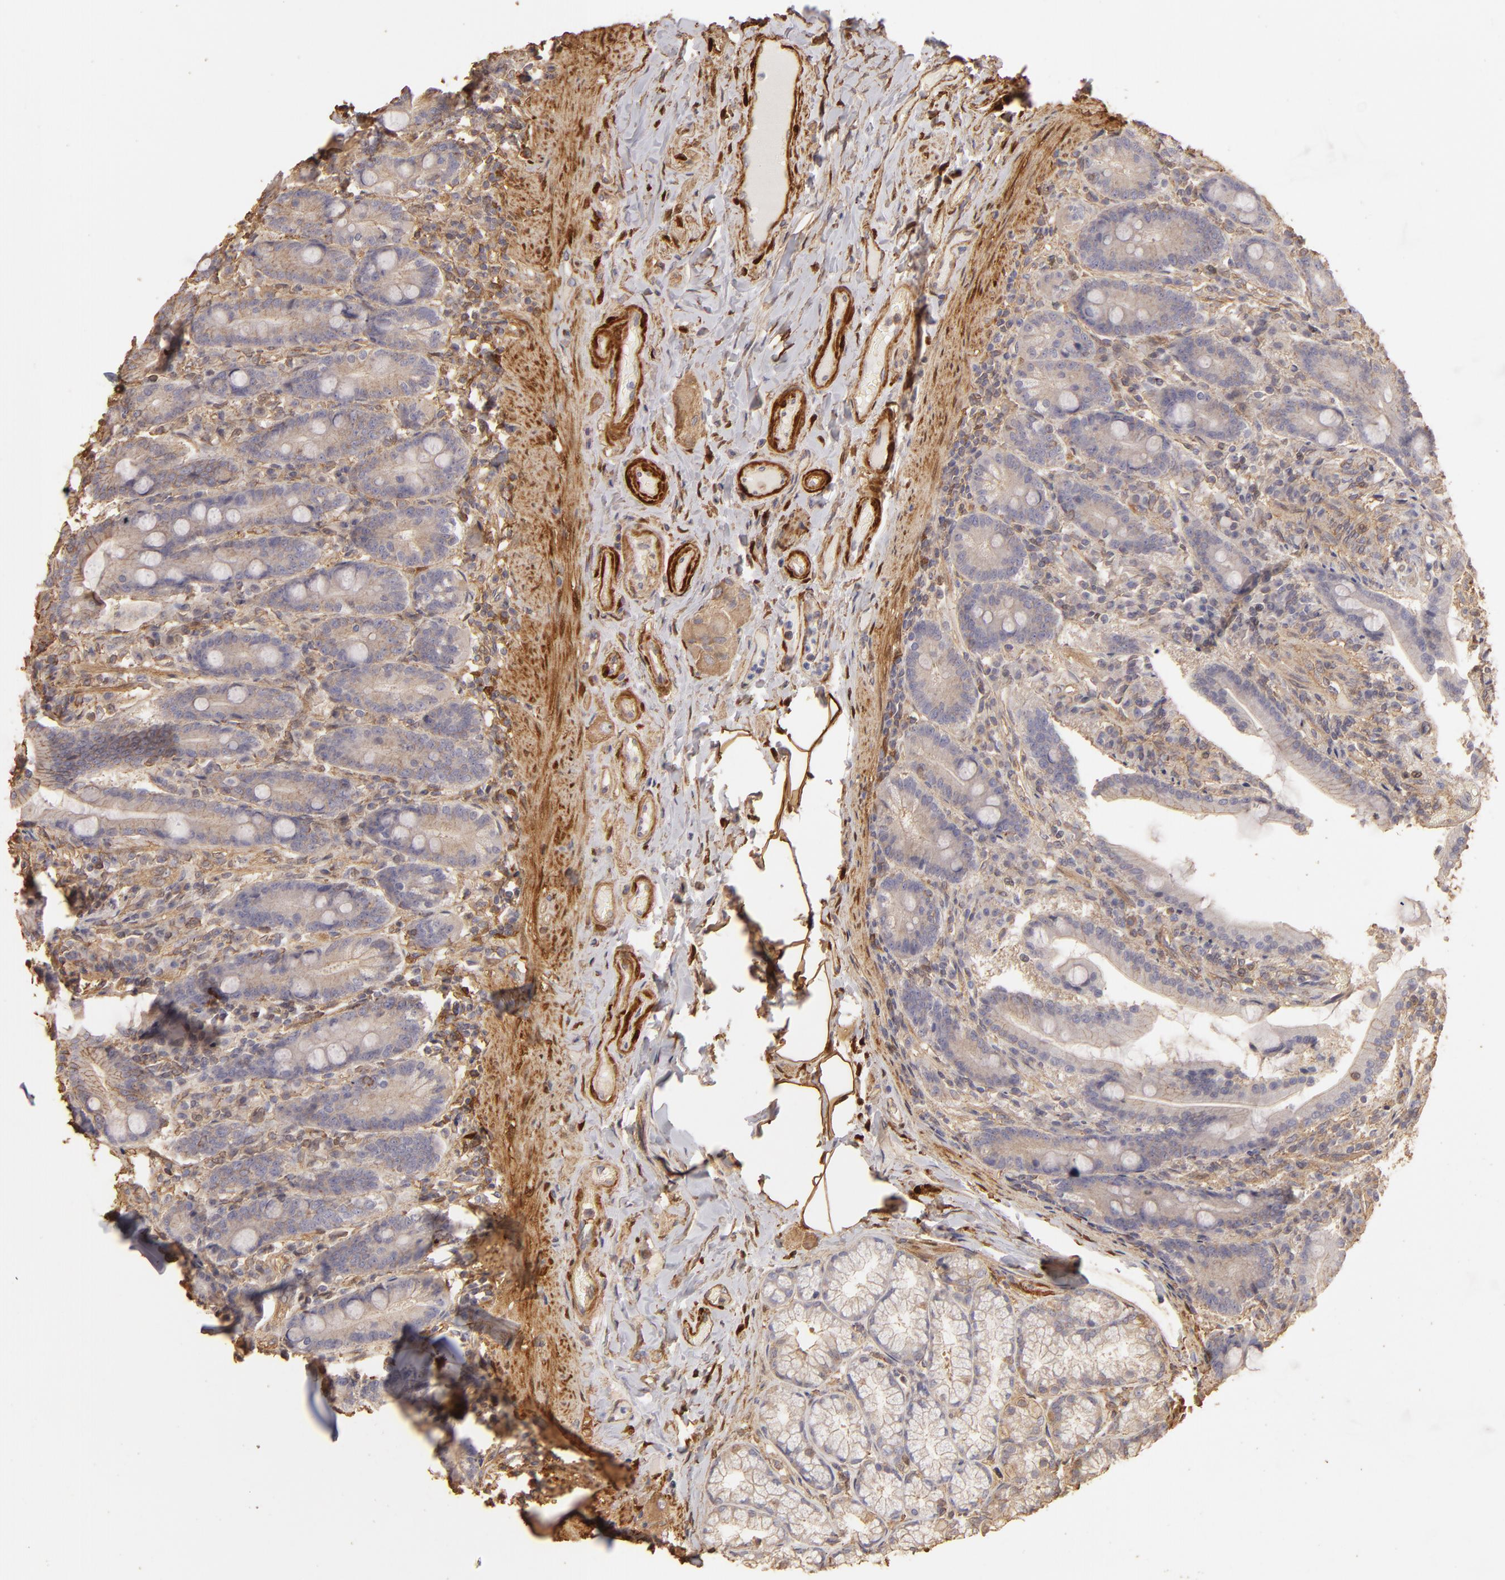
{"staining": {"intensity": "weak", "quantity": "25%-75%", "location": "cytoplasmic/membranous"}, "tissue": "duodenum", "cell_type": "Glandular cells", "image_type": "normal", "snomed": [{"axis": "morphology", "description": "Normal tissue, NOS"}, {"axis": "topography", "description": "Duodenum"}], "caption": "Duodenum stained with DAB (3,3'-diaminobenzidine) immunohistochemistry exhibits low levels of weak cytoplasmic/membranous expression in about 25%-75% of glandular cells. The staining was performed using DAB to visualize the protein expression in brown, while the nuclei were stained in blue with hematoxylin (Magnification: 20x).", "gene": "HSPB6", "patient": {"sex": "female", "age": 64}}